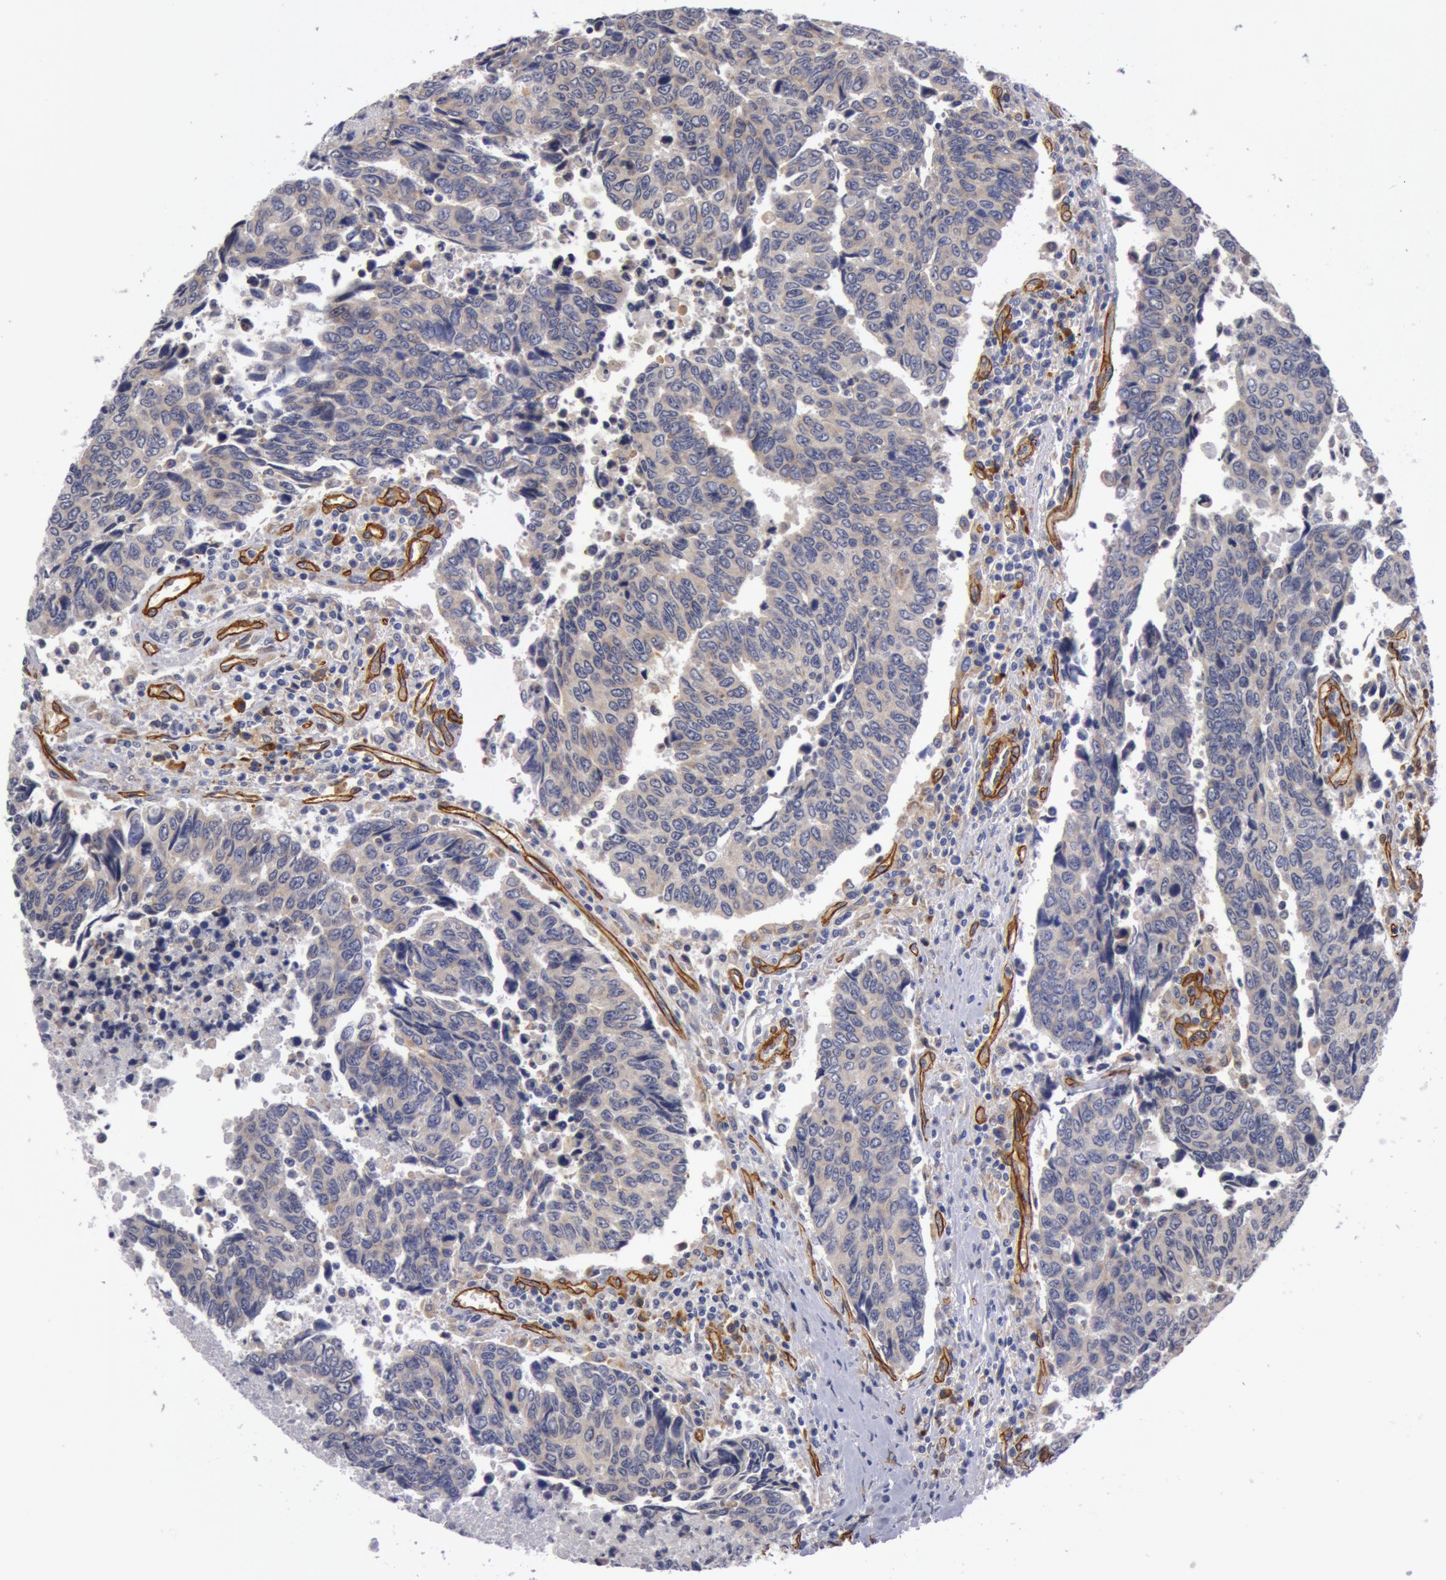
{"staining": {"intensity": "negative", "quantity": "none", "location": "none"}, "tissue": "urothelial cancer", "cell_type": "Tumor cells", "image_type": "cancer", "snomed": [{"axis": "morphology", "description": "Urothelial carcinoma, High grade"}, {"axis": "topography", "description": "Urinary bladder"}], "caption": "Immunohistochemical staining of human urothelial cancer shows no significant staining in tumor cells.", "gene": "IL23A", "patient": {"sex": "male", "age": 86}}